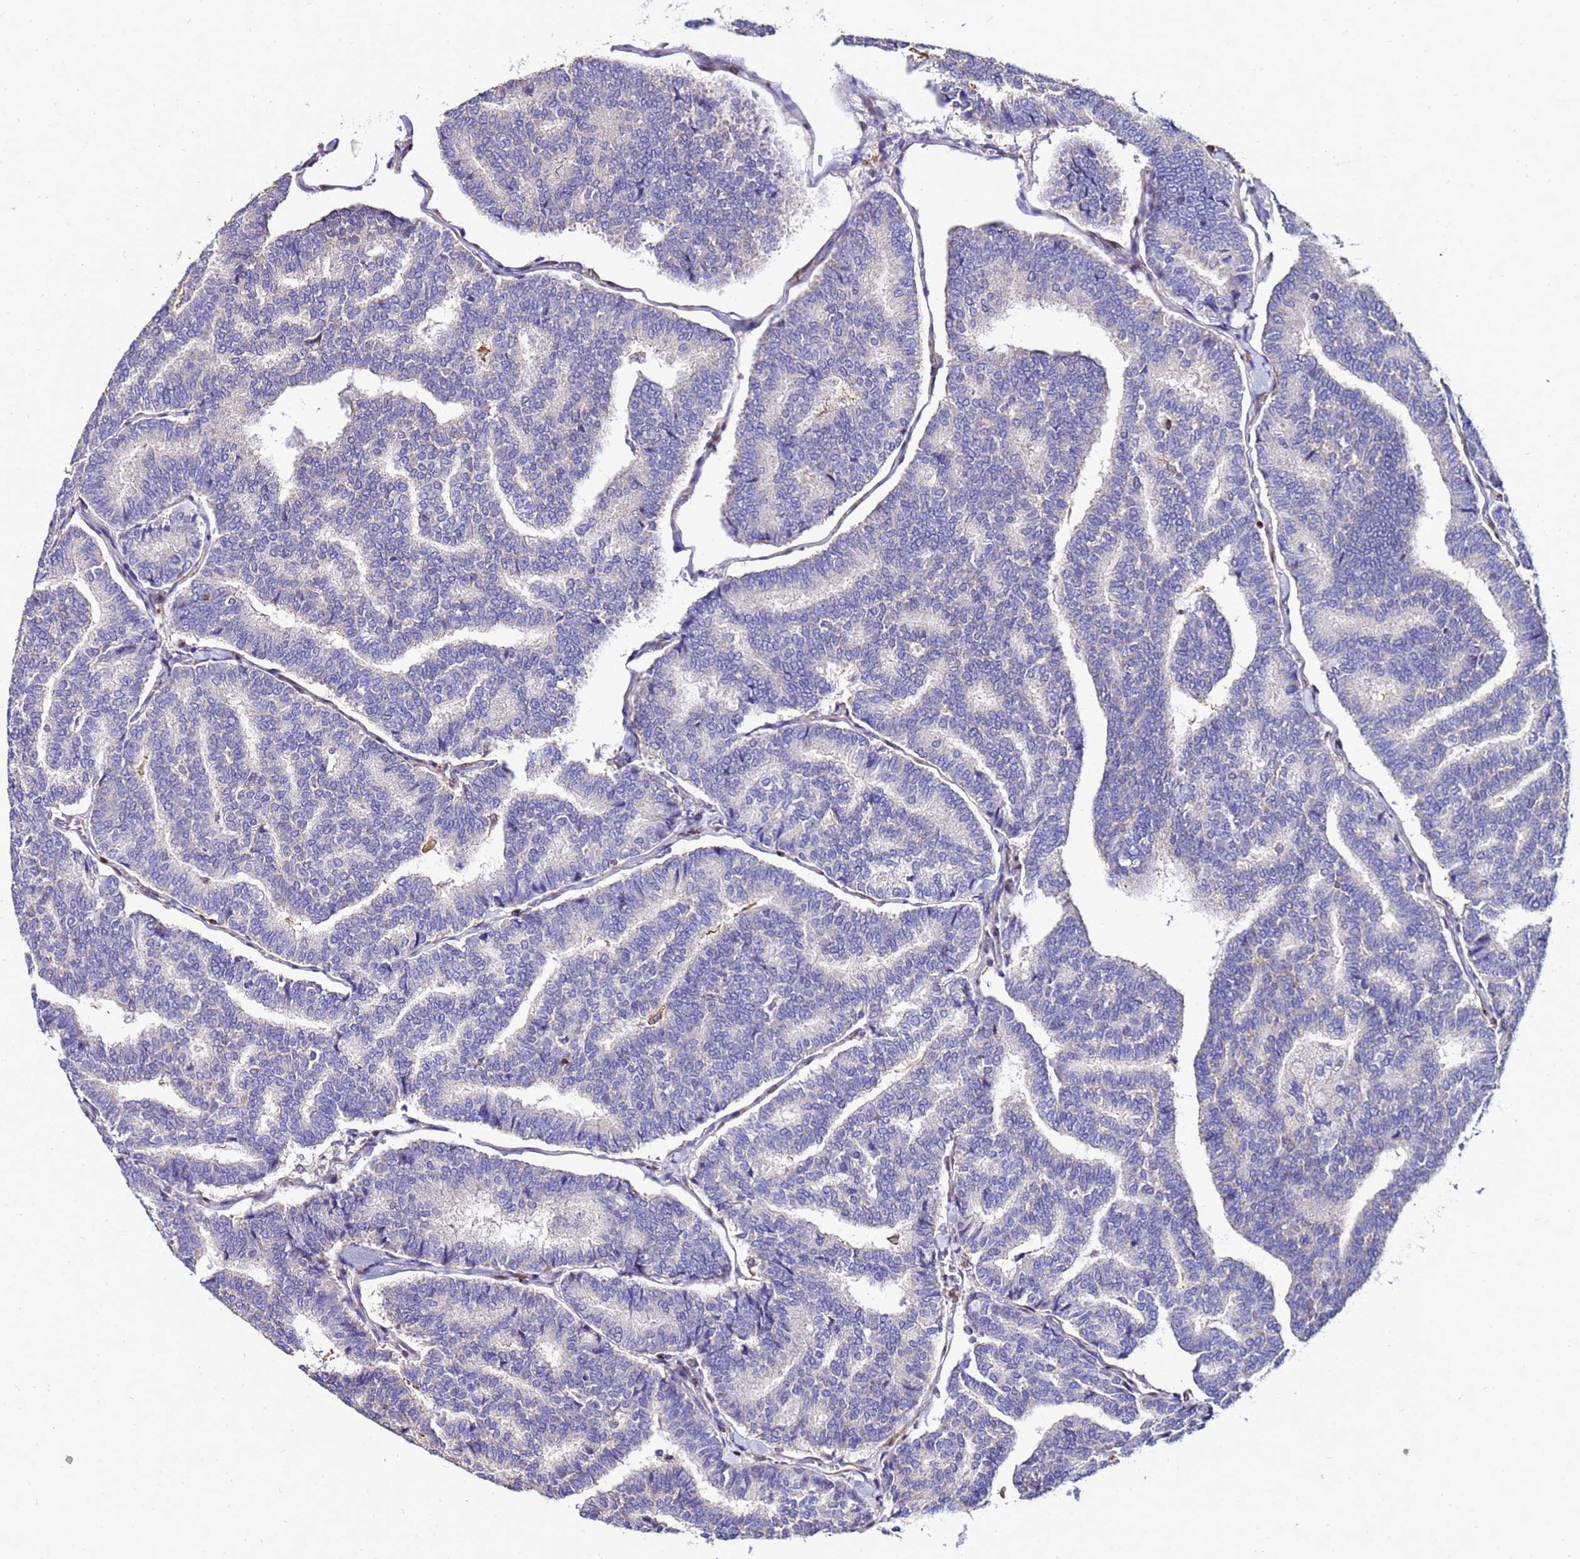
{"staining": {"intensity": "negative", "quantity": "none", "location": "none"}, "tissue": "thyroid cancer", "cell_type": "Tumor cells", "image_type": "cancer", "snomed": [{"axis": "morphology", "description": "Papillary adenocarcinoma, NOS"}, {"axis": "topography", "description": "Thyroid gland"}], "caption": "The immunohistochemistry (IHC) micrograph has no significant expression in tumor cells of thyroid cancer tissue.", "gene": "DBNDD2", "patient": {"sex": "female", "age": 35}}